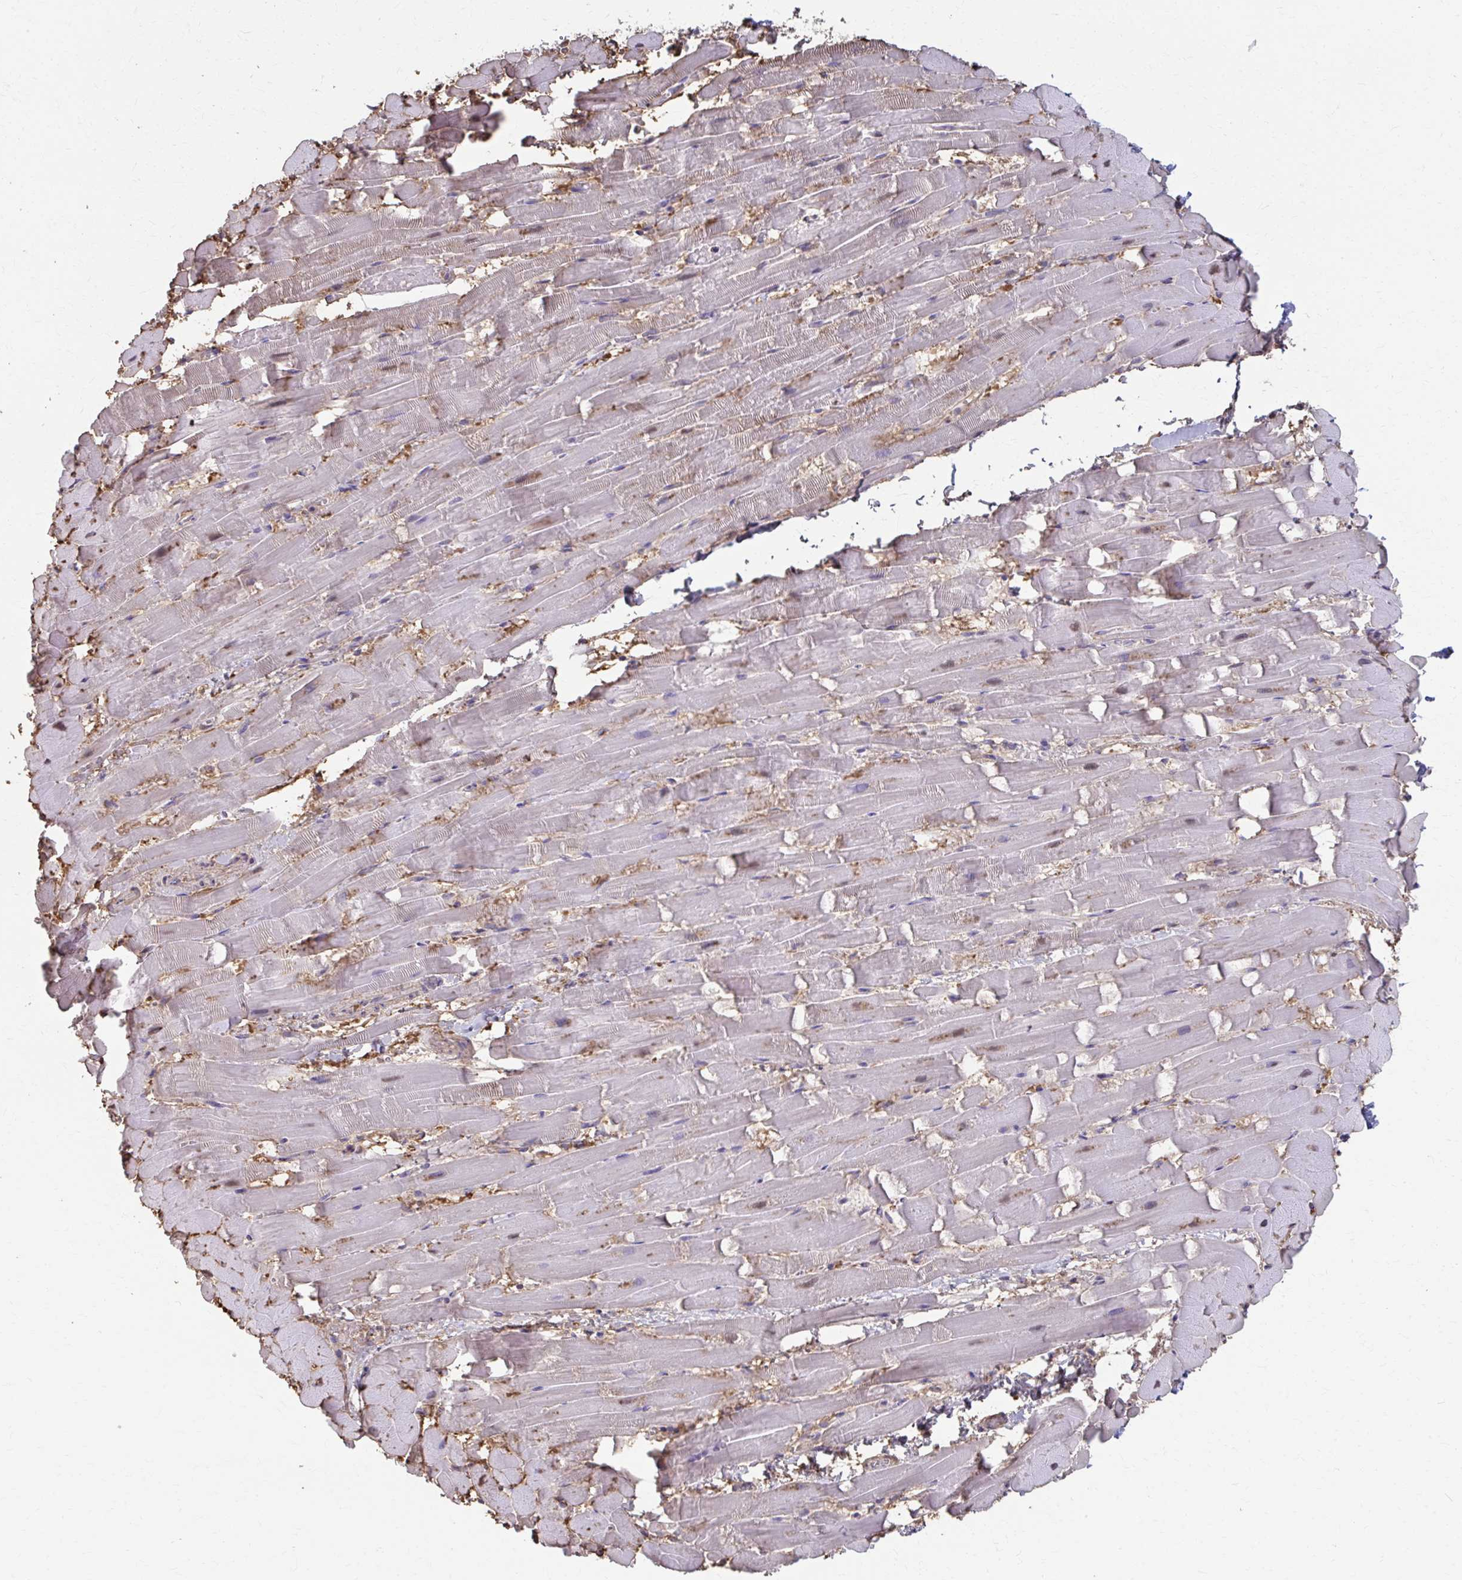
{"staining": {"intensity": "weak", "quantity": "25%-75%", "location": "cytoplasmic/membranous"}, "tissue": "heart muscle", "cell_type": "Cardiomyocytes", "image_type": "normal", "snomed": [{"axis": "morphology", "description": "Normal tissue, NOS"}, {"axis": "topography", "description": "Heart"}], "caption": "Cardiomyocytes demonstrate low levels of weak cytoplasmic/membranous staining in approximately 25%-75% of cells in unremarkable human heart muscle.", "gene": "ING4", "patient": {"sex": "male", "age": 37}}